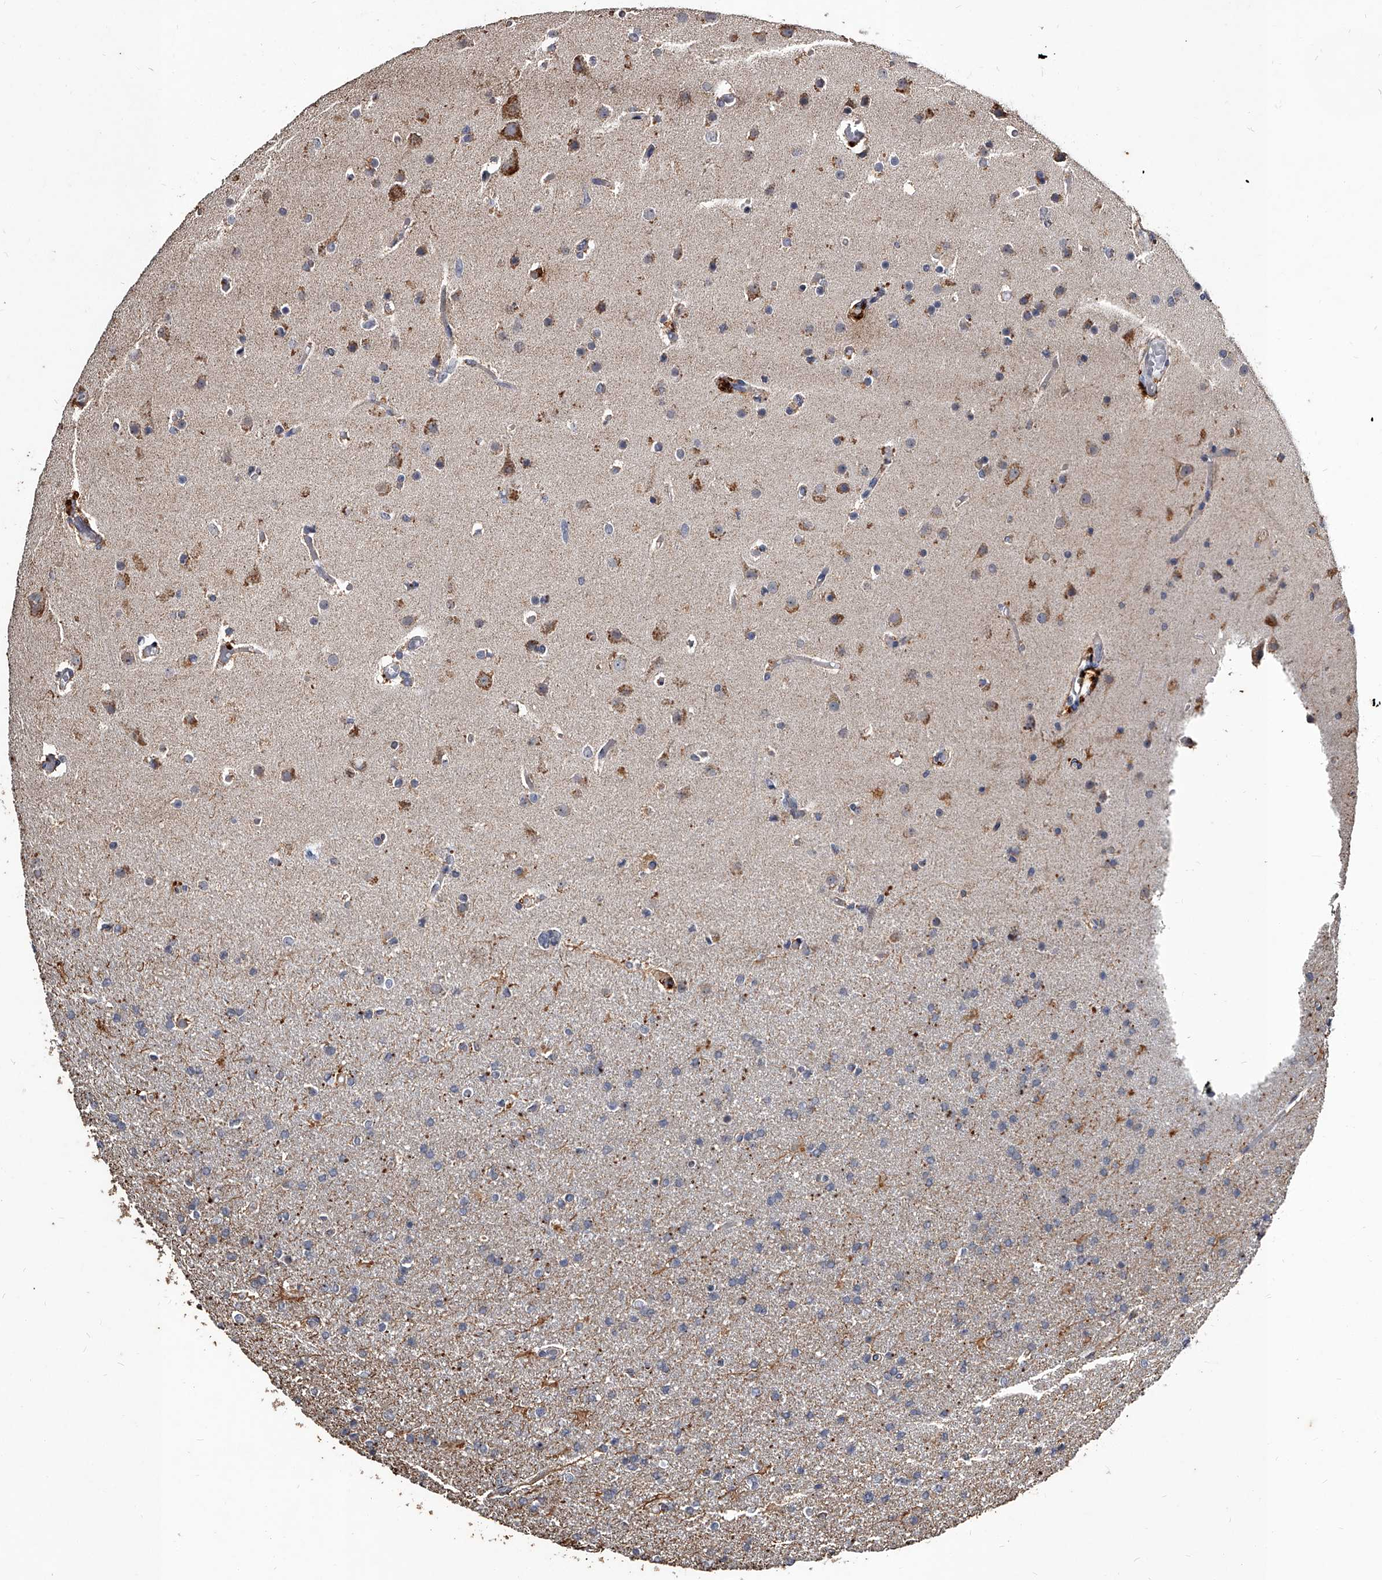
{"staining": {"intensity": "negative", "quantity": "none", "location": "none"}, "tissue": "glioma", "cell_type": "Tumor cells", "image_type": "cancer", "snomed": [{"axis": "morphology", "description": "Glioma, malignant, High grade"}, {"axis": "topography", "description": "Cerebral cortex"}], "caption": "Protein analysis of glioma demonstrates no significant expression in tumor cells.", "gene": "GPR183", "patient": {"sex": "female", "age": 36}}